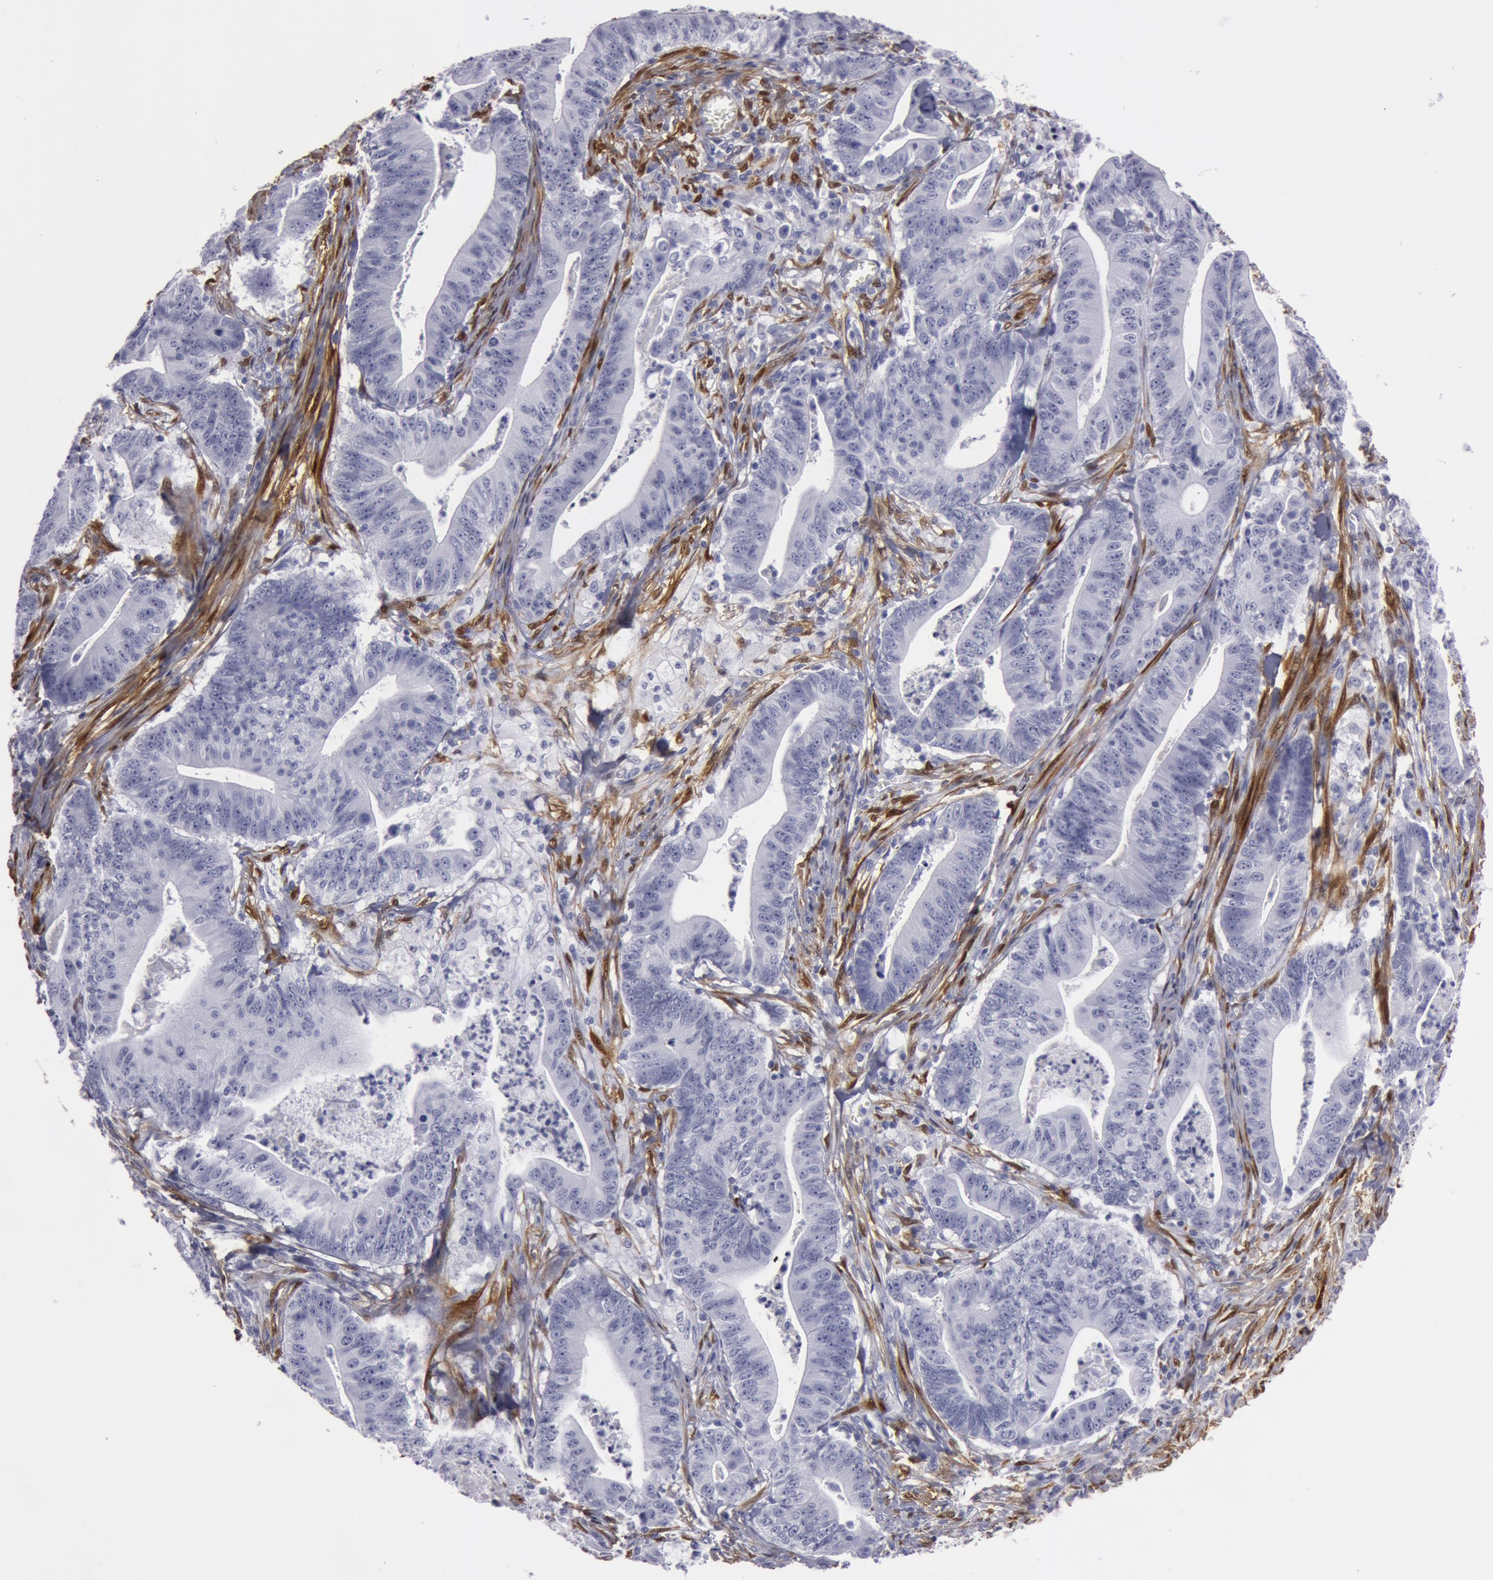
{"staining": {"intensity": "negative", "quantity": "none", "location": "none"}, "tissue": "stomach cancer", "cell_type": "Tumor cells", "image_type": "cancer", "snomed": [{"axis": "morphology", "description": "Adenocarcinoma, NOS"}, {"axis": "topography", "description": "Stomach, lower"}], "caption": "Stomach cancer (adenocarcinoma) stained for a protein using immunohistochemistry (IHC) displays no expression tumor cells.", "gene": "TAGLN", "patient": {"sex": "female", "age": 86}}